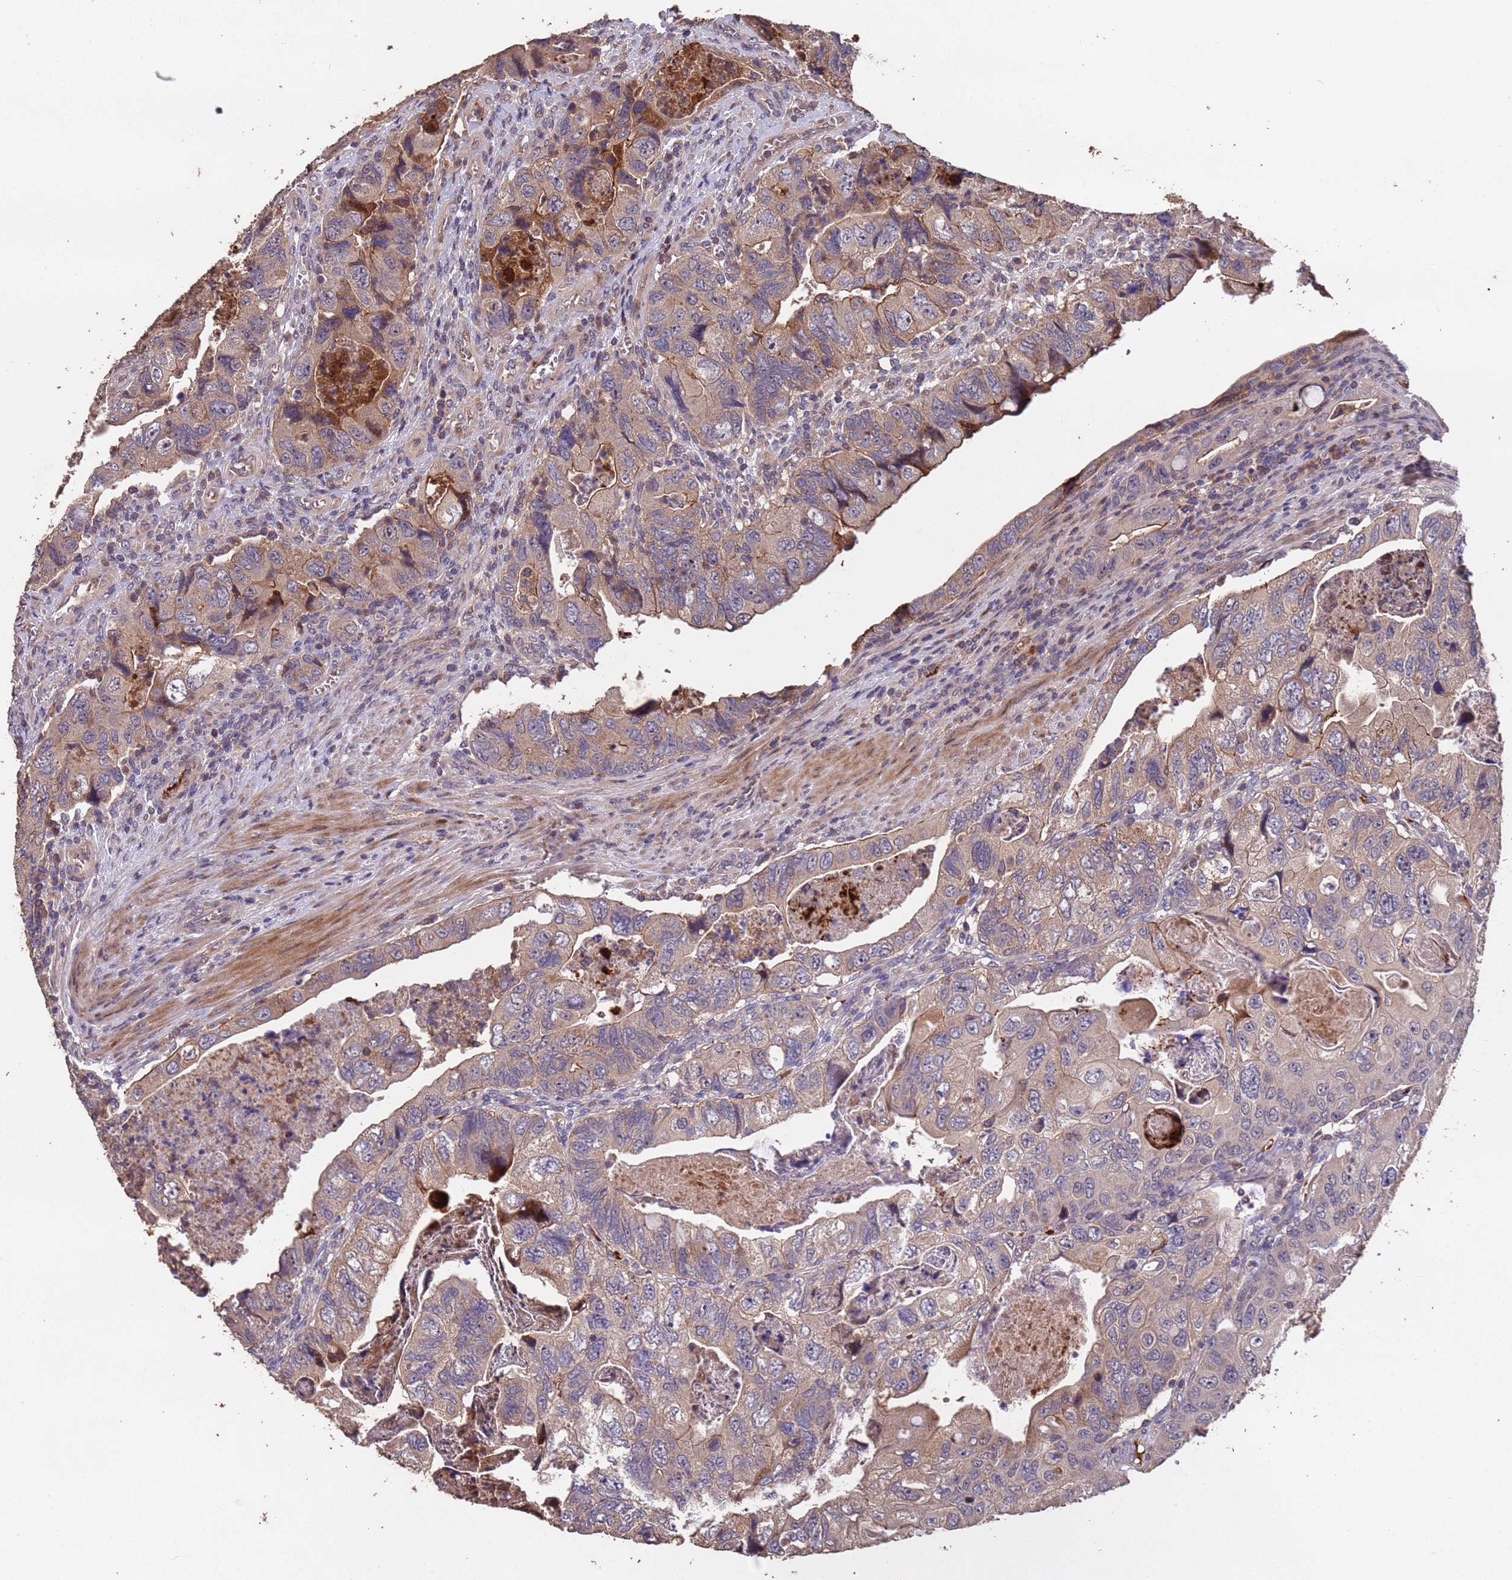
{"staining": {"intensity": "moderate", "quantity": "25%-75%", "location": "cytoplasmic/membranous"}, "tissue": "colorectal cancer", "cell_type": "Tumor cells", "image_type": "cancer", "snomed": [{"axis": "morphology", "description": "Adenocarcinoma, NOS"}, {"axis": "topography", "description": "Rectum"}], "caption": "A brown stain shows moderate cytoplasmic/membranous expression of a protein in human colorectal cancer tumor cells.", "gene": "CCDC184", "patient": {"sex": "male", "age": 63}}